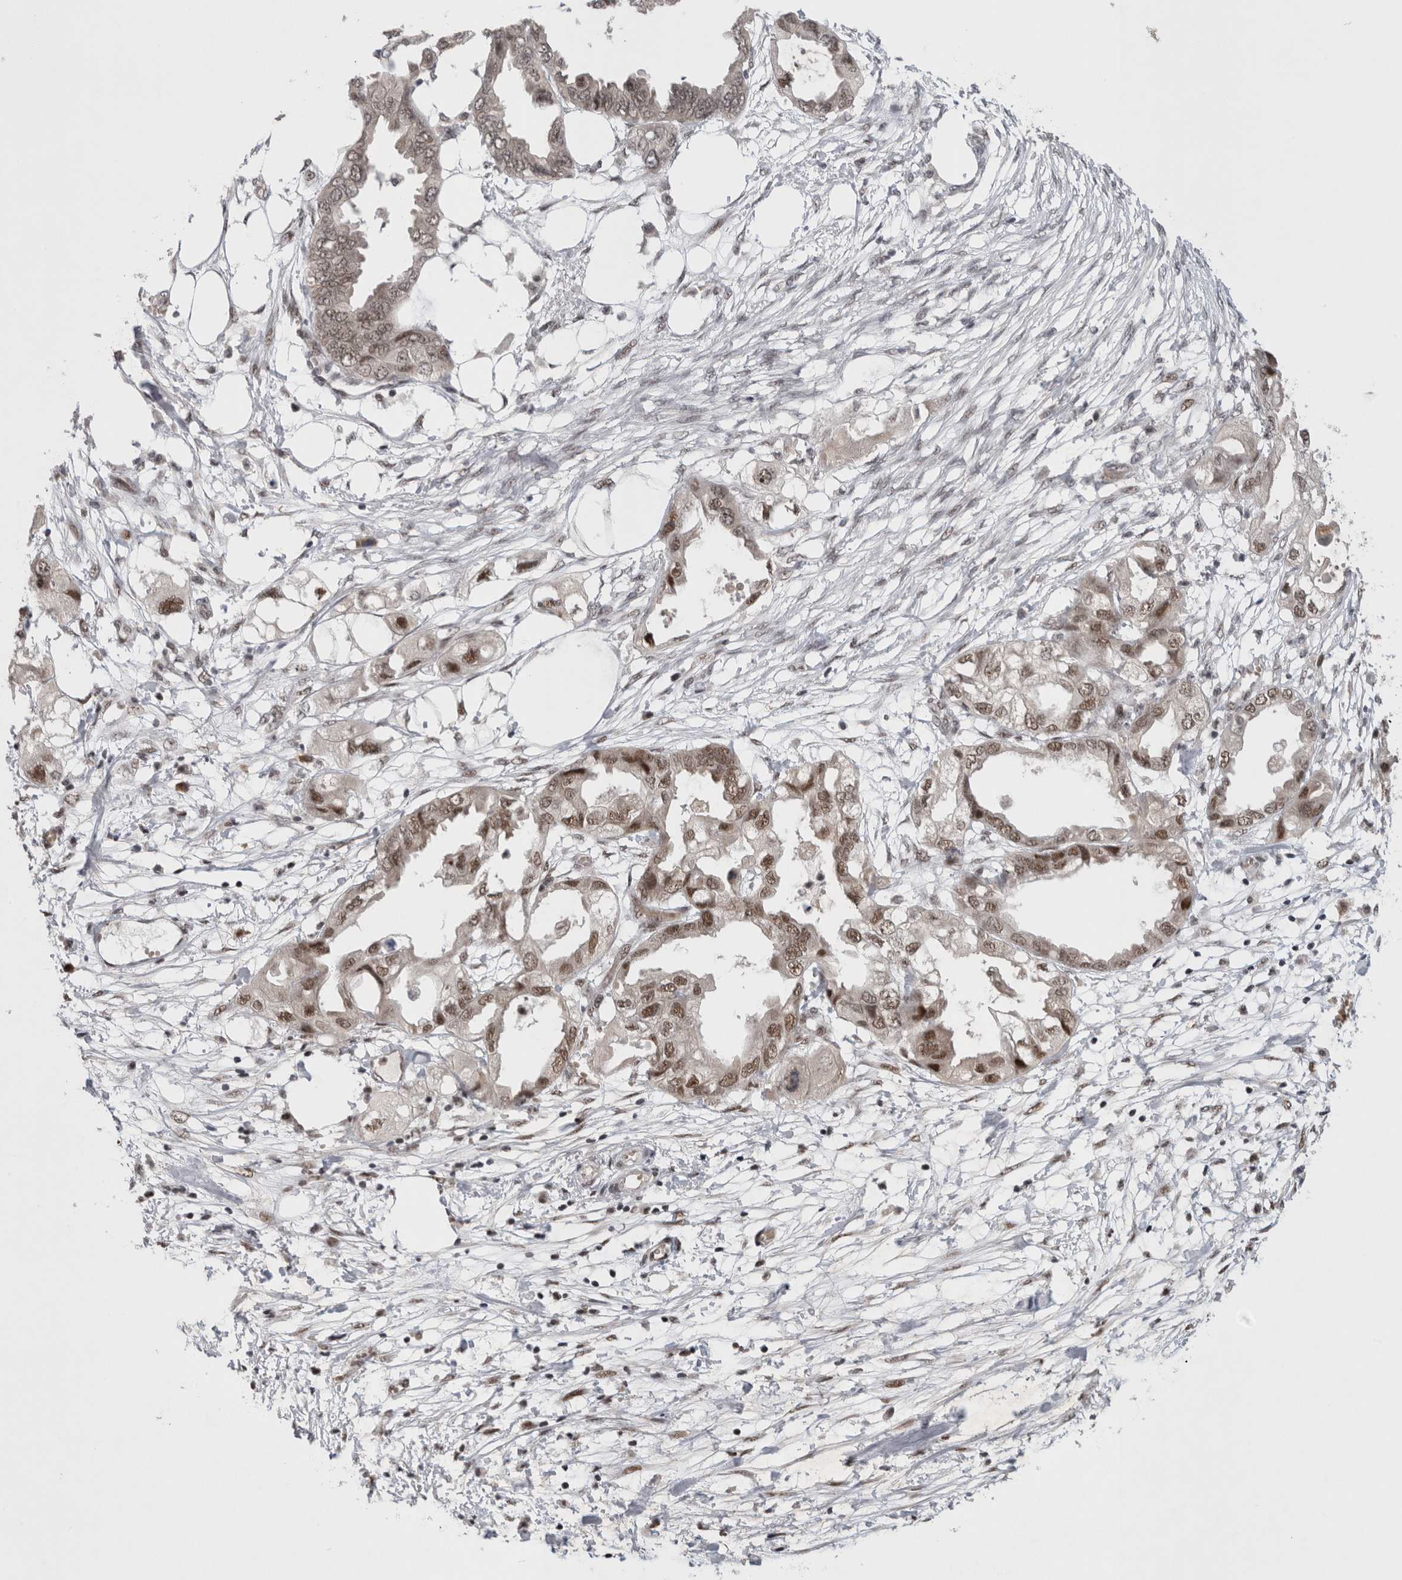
{"staining": {"intensity": "moderate", "quantity": ">75%", "location": "nuclear"}, "tissue": "endometrial cancer", "cell_type": "Tumor cells", "image_type": "cancer", "snomed": [{"axis": "morphology", "description": "Adenocarcinoma, NOS"}, {"axis": "morphology", "description": "Adenocarcinoma, metastatic, NOS"}, {"axis": "topography", "description": "Adipose tissue"}, {"axis": "topography", "description": "Endometrium"}], "caption": "The histopathology image exhibits staining of endometrial cancer (metastatic adenocarcinoma), revealing moderate nuclear protein positivity (brown color) within tumor cells.", "gene": "HESX1", "patient": {"sex": "female", "age": 67}}